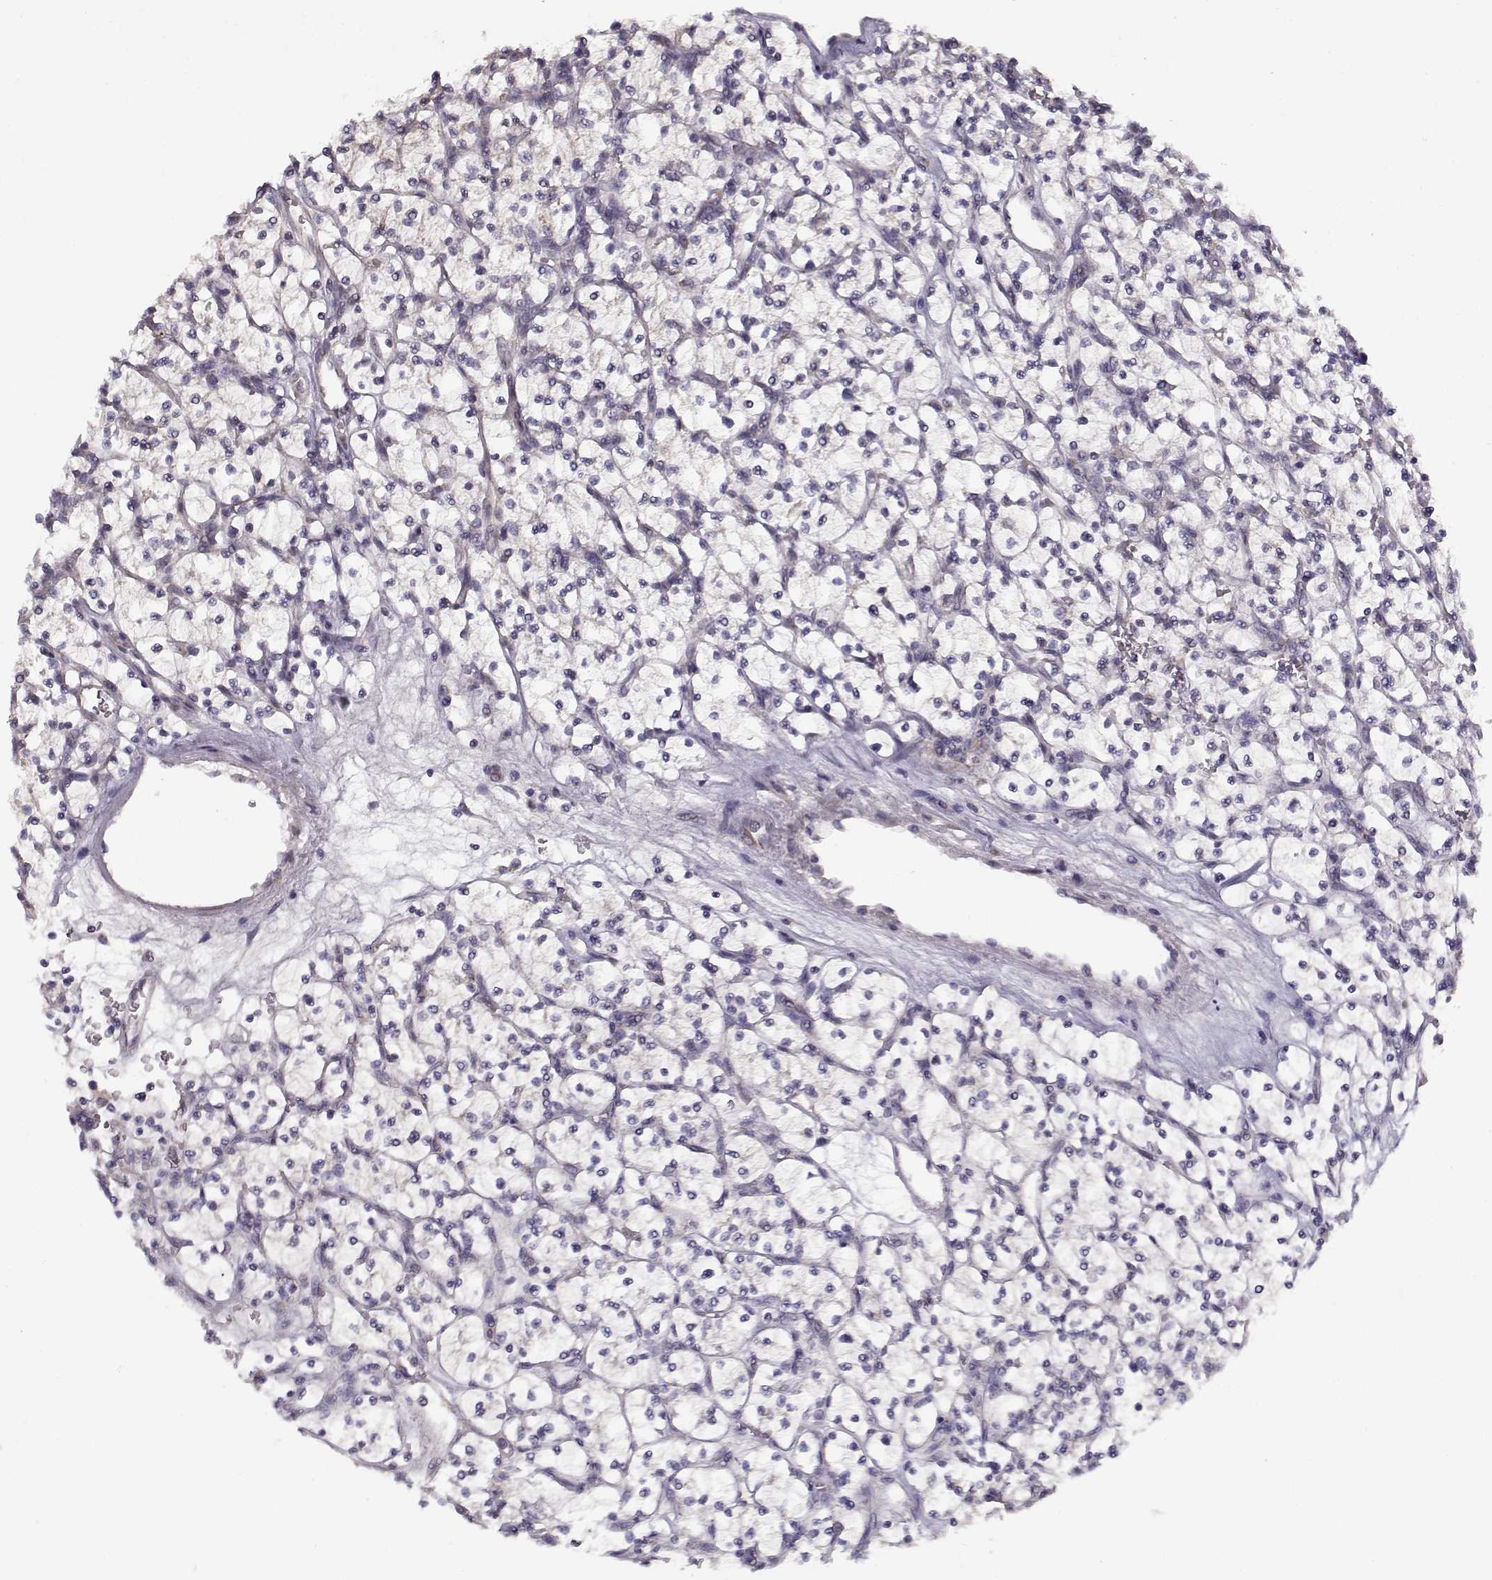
{"staining": {"intensity": "negative", "quantity": "none", "location": "none"}, "tissue": "renal cancer", "cell_type": "Tumor cells", "image_type": "cancer", "snomed": [{"axis": "morphology", "description": "Adenocarcinoma, NOS"}, {"axis": "topography", "description": "Kidney"}], "caption": "Protein analysis of renal cancer (adenocarcinoma) displays no significant expression in tumor cells. (DAB (3,3'-diaminobenzidine) immunohistochemistry (IHC), high magnification).", "gene": "SLC4A5", "patient": {"sex": "female", "age": 64}}